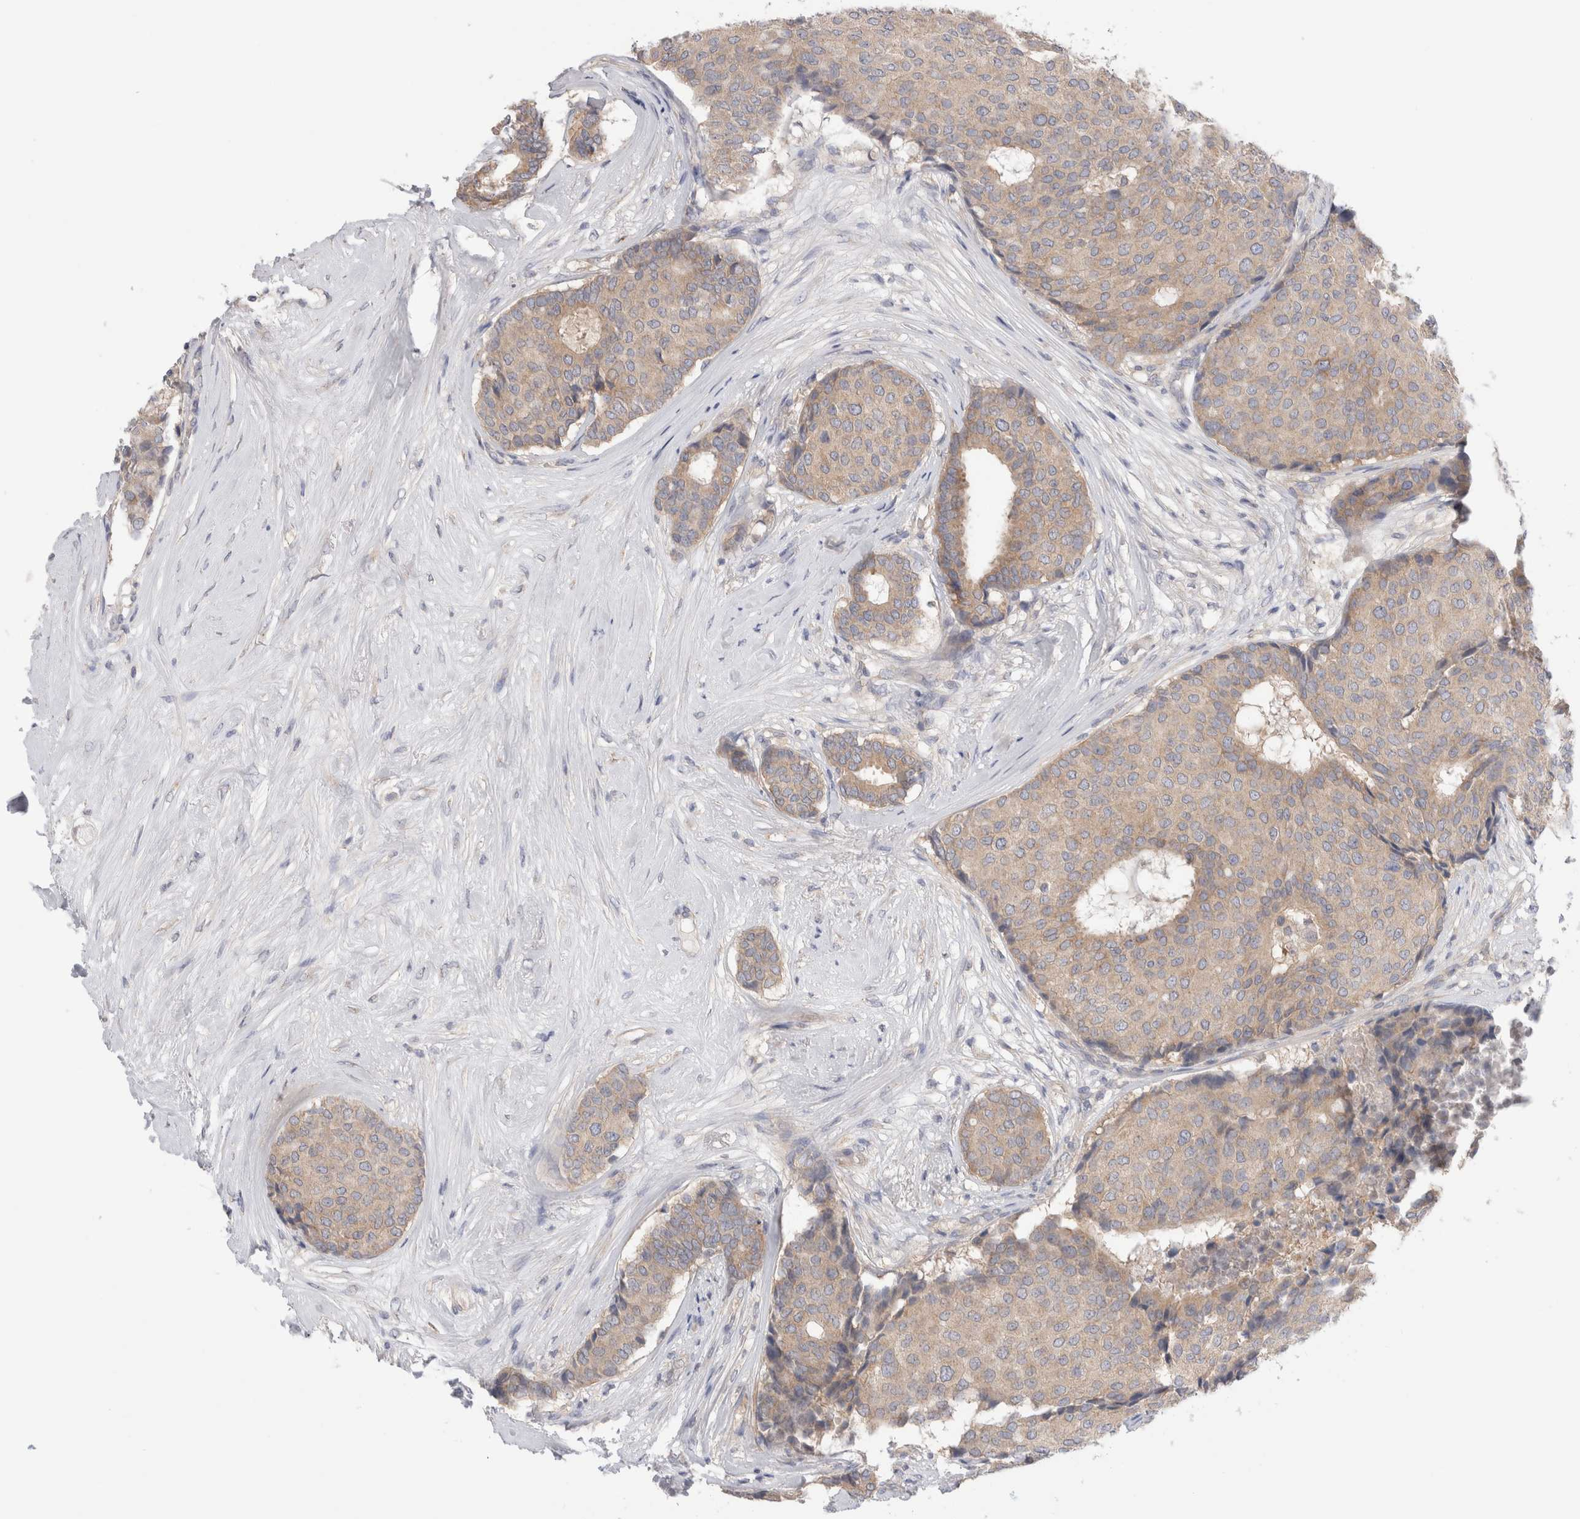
{"staining": {"intensity": "weak", "quantity": ">75%", "location": "cytoplasmic/membranous"}, "tissue": "breast cancer", "cell_type": "Tumor cells", "image_type": "cancer", "snomed": [{"axis": "morphology", "description": "Duct carcinoma"}, {"axis": "topography", "description": "Breast"}], "caption": "Protein positivity by immunohistochemistry exhibits weak cytoplasmic/membranous staining in approximately >75% of tumor cells in breast cancer.", "gene": "IFT74", "patient": {"sex": "female", "age": 75}}